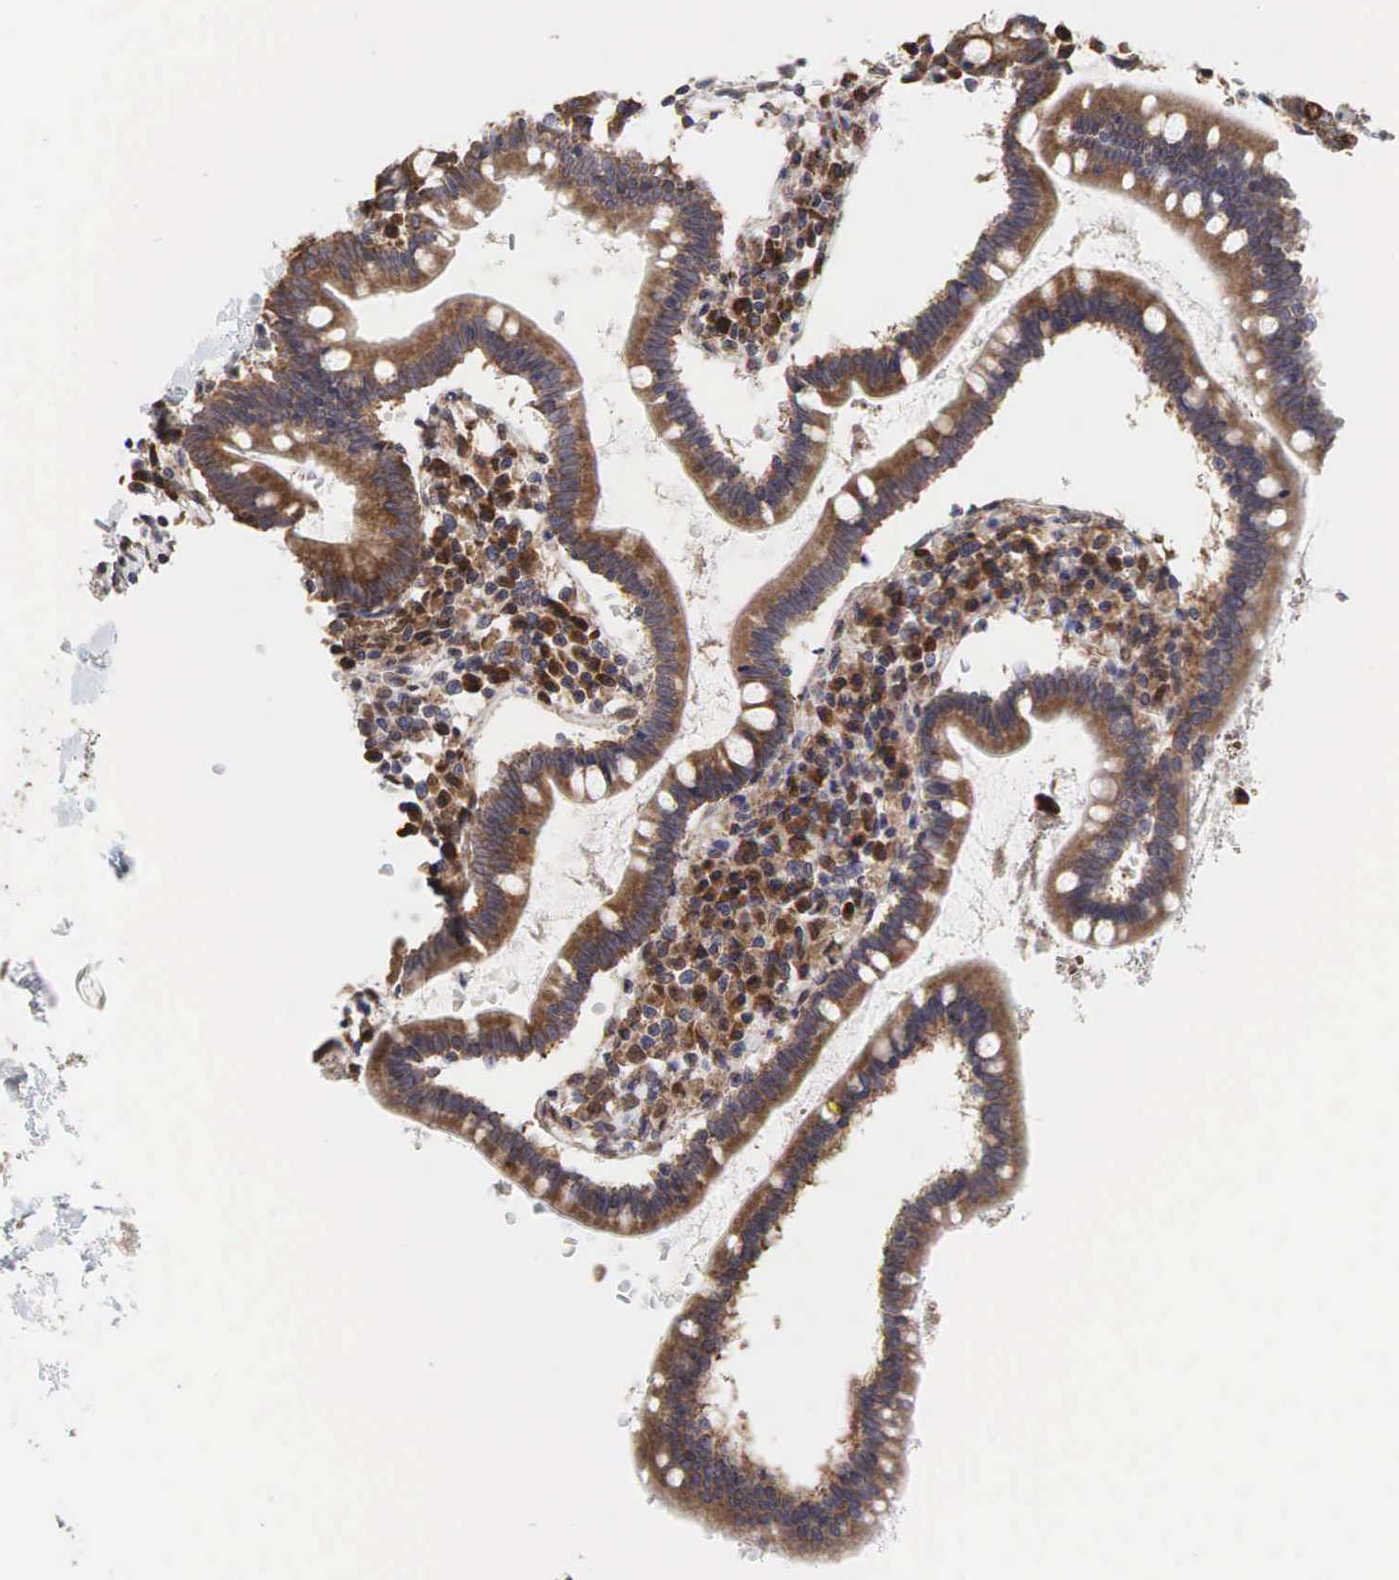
{"staining": {"intensity": "moderate", "quantity": ">75%", "location": "cytoplasmic/membranous"}, "tissue": "small intestine", "cell_type": "Glandular cells", "image_type": "normal", "snomed": [{"axis": "morphology", "description": "Normal tissue, NOS"}, {"axis": "topography", "description": "Small intestine"}], "caption": "Human small intestine stained with a protein marker displays moderate staining in glandular cells.", "gene": "PABPC5", "patient": {"sex": "female", "age": 37}}